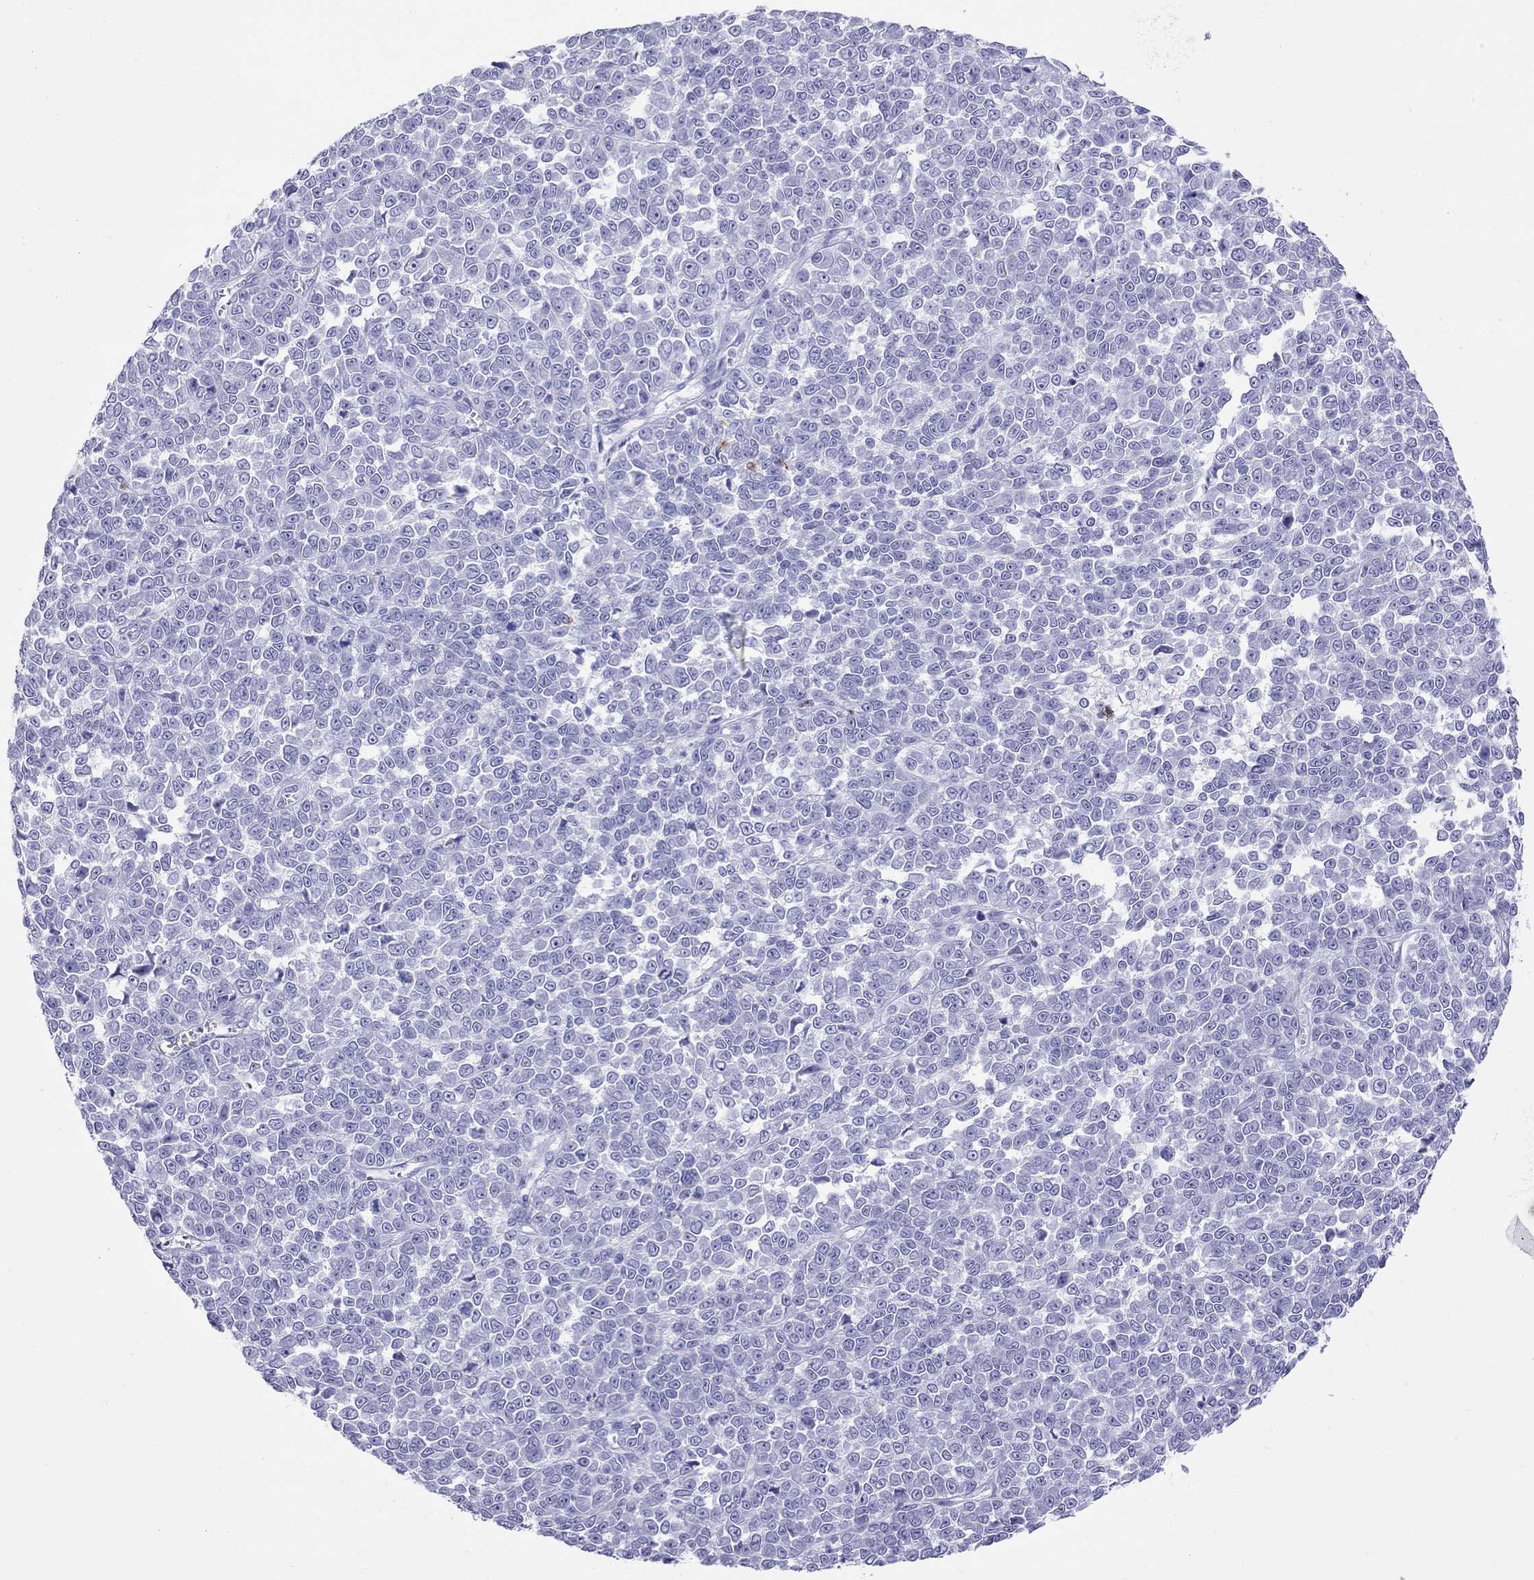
{"staining": {"intensity": "negative", "quantity": "none", "location": "none"}, "tissue": "melanoma", "cell_type": "Tumor cells", "image_type": "cancer", "snomed": [{"axis": "morphology", "description": "Malignant melanoma, NOS"}, {"axis": "topography", "description": "Skin"}], "caption": "This is an immunohistochemistry (IHC) micrograph of melanoma. There is no expression in tumor cells.", "gene": "SLAMF1", "patient": {"sex": "female", "age": 95}}